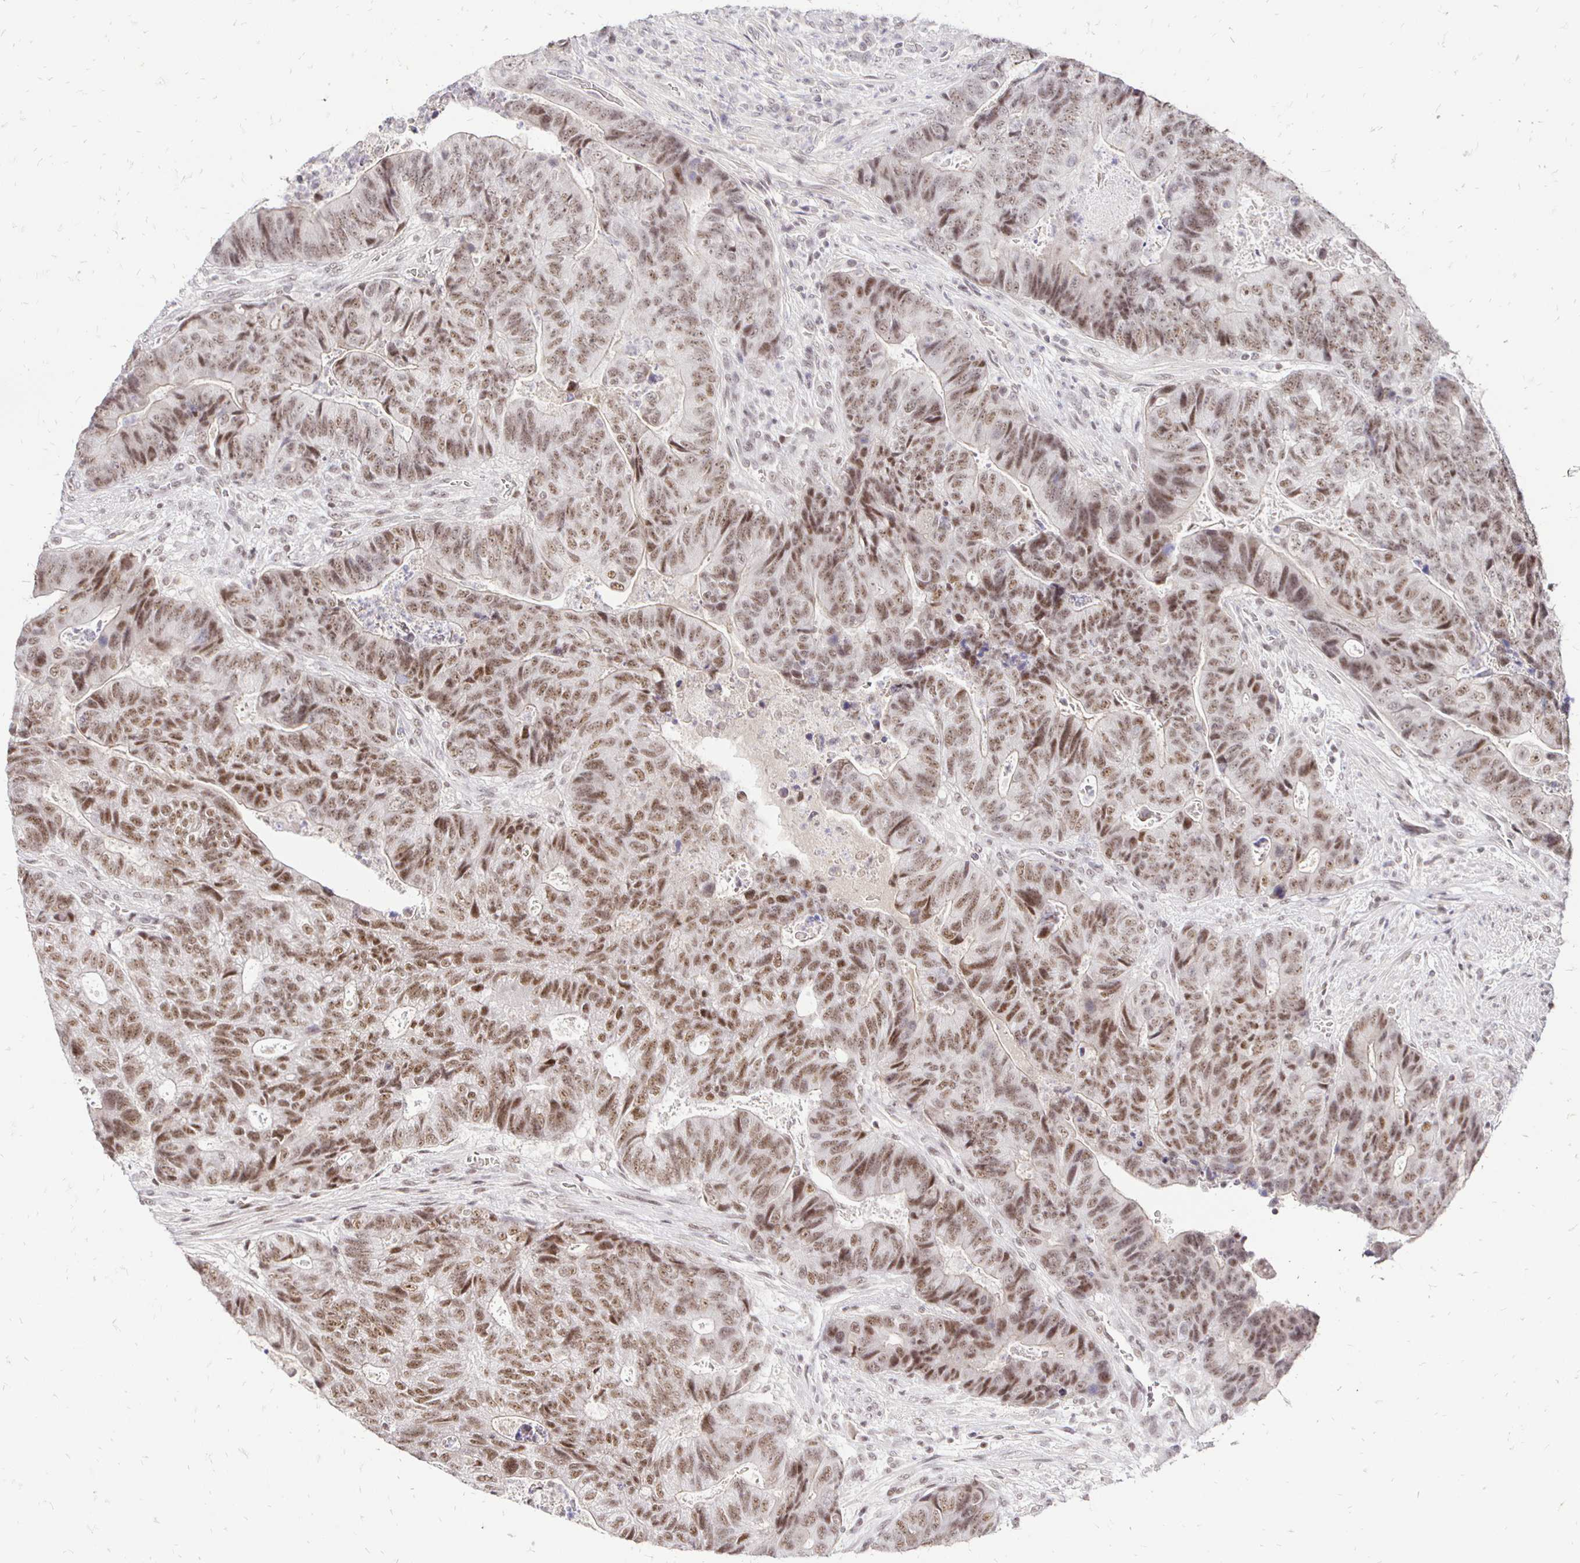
{"staining": {"intensity": "moderate", "quantity": ">75%", "location": "nuclear"}, "tissue": "colorectal cancer", "cell_type": "Tumor cells", "image_type": "cancer", "snomed": [{"axis": "morphology", "description": "Normal tissue, NOS"}, {"axis": "morphology", "description": "Adenocarcinoma, NOS"}, {"axis": "topography", "description": "Colon"}], "caption": "Adenocarcinoma (colorectal) tissue reveals moderate nuclear staining in approximately >75% of tumor cells, visualized by immunohistochemistry. The protein of interest is stained brown, and the nuclei are stained in blue (DAB IHC with brightfield microscopy, high magnification).", "gene": "SIN3A", "patient": {"sex": "female", "age": 48}}